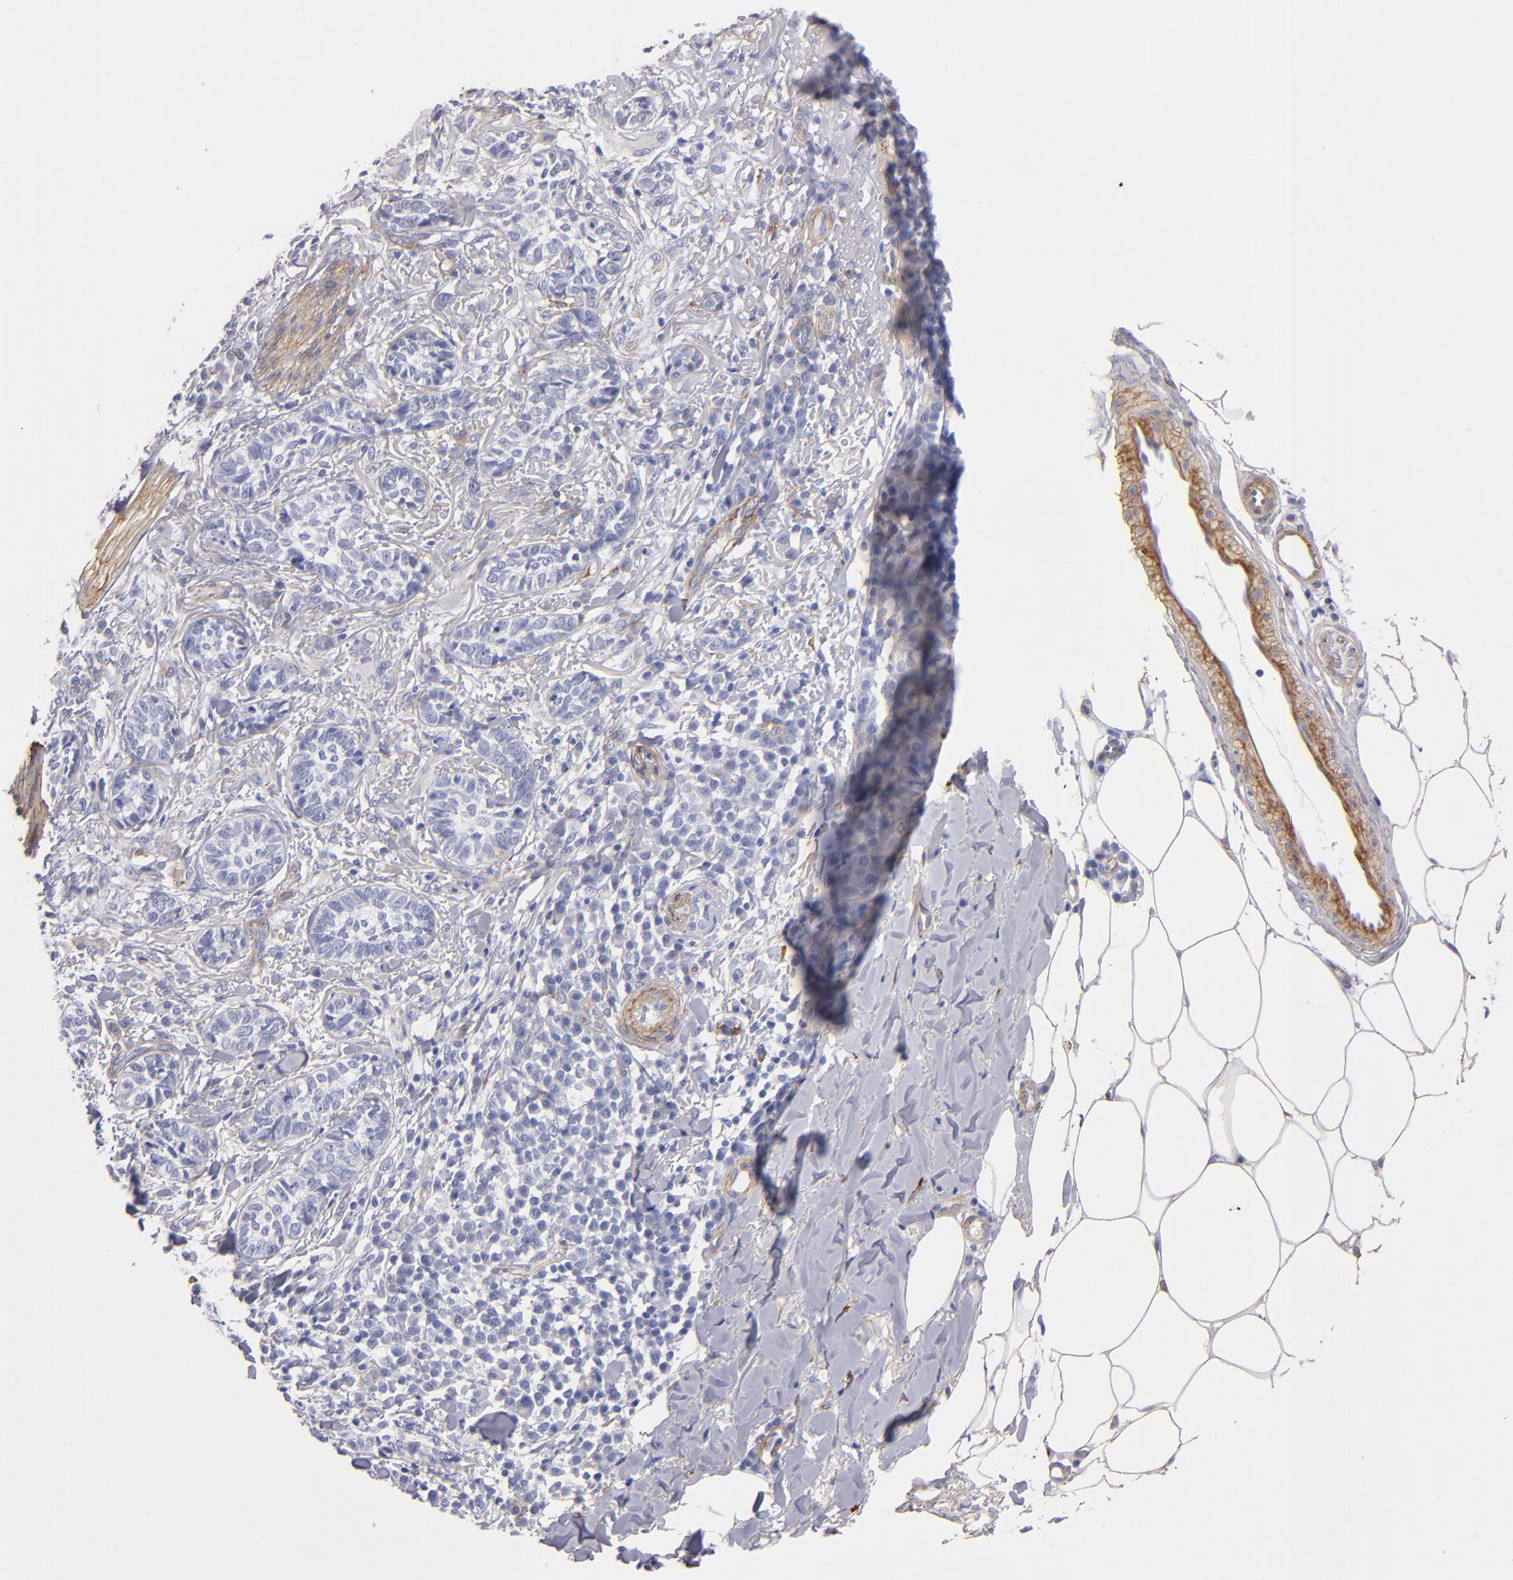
{"staining": {"intensity": "negative", "quantity": "none", "location": "none"}, "tissue": "skin cancer", "cell_type": "Tumor cells", "image_type": "cancer", "snomed": [{"axis": "morphology", "description": "Basal cell carcinoma"}, {"axis": "topography", "description": "Skin"}], "caption": "This is a micrograph of immunohistochemistry staining of skin cancer (basal cell carcinoma), which shows no positivity in tumor cells.", "gene": "LAMC1", "patient": {"sex": "female", "age": 89}}